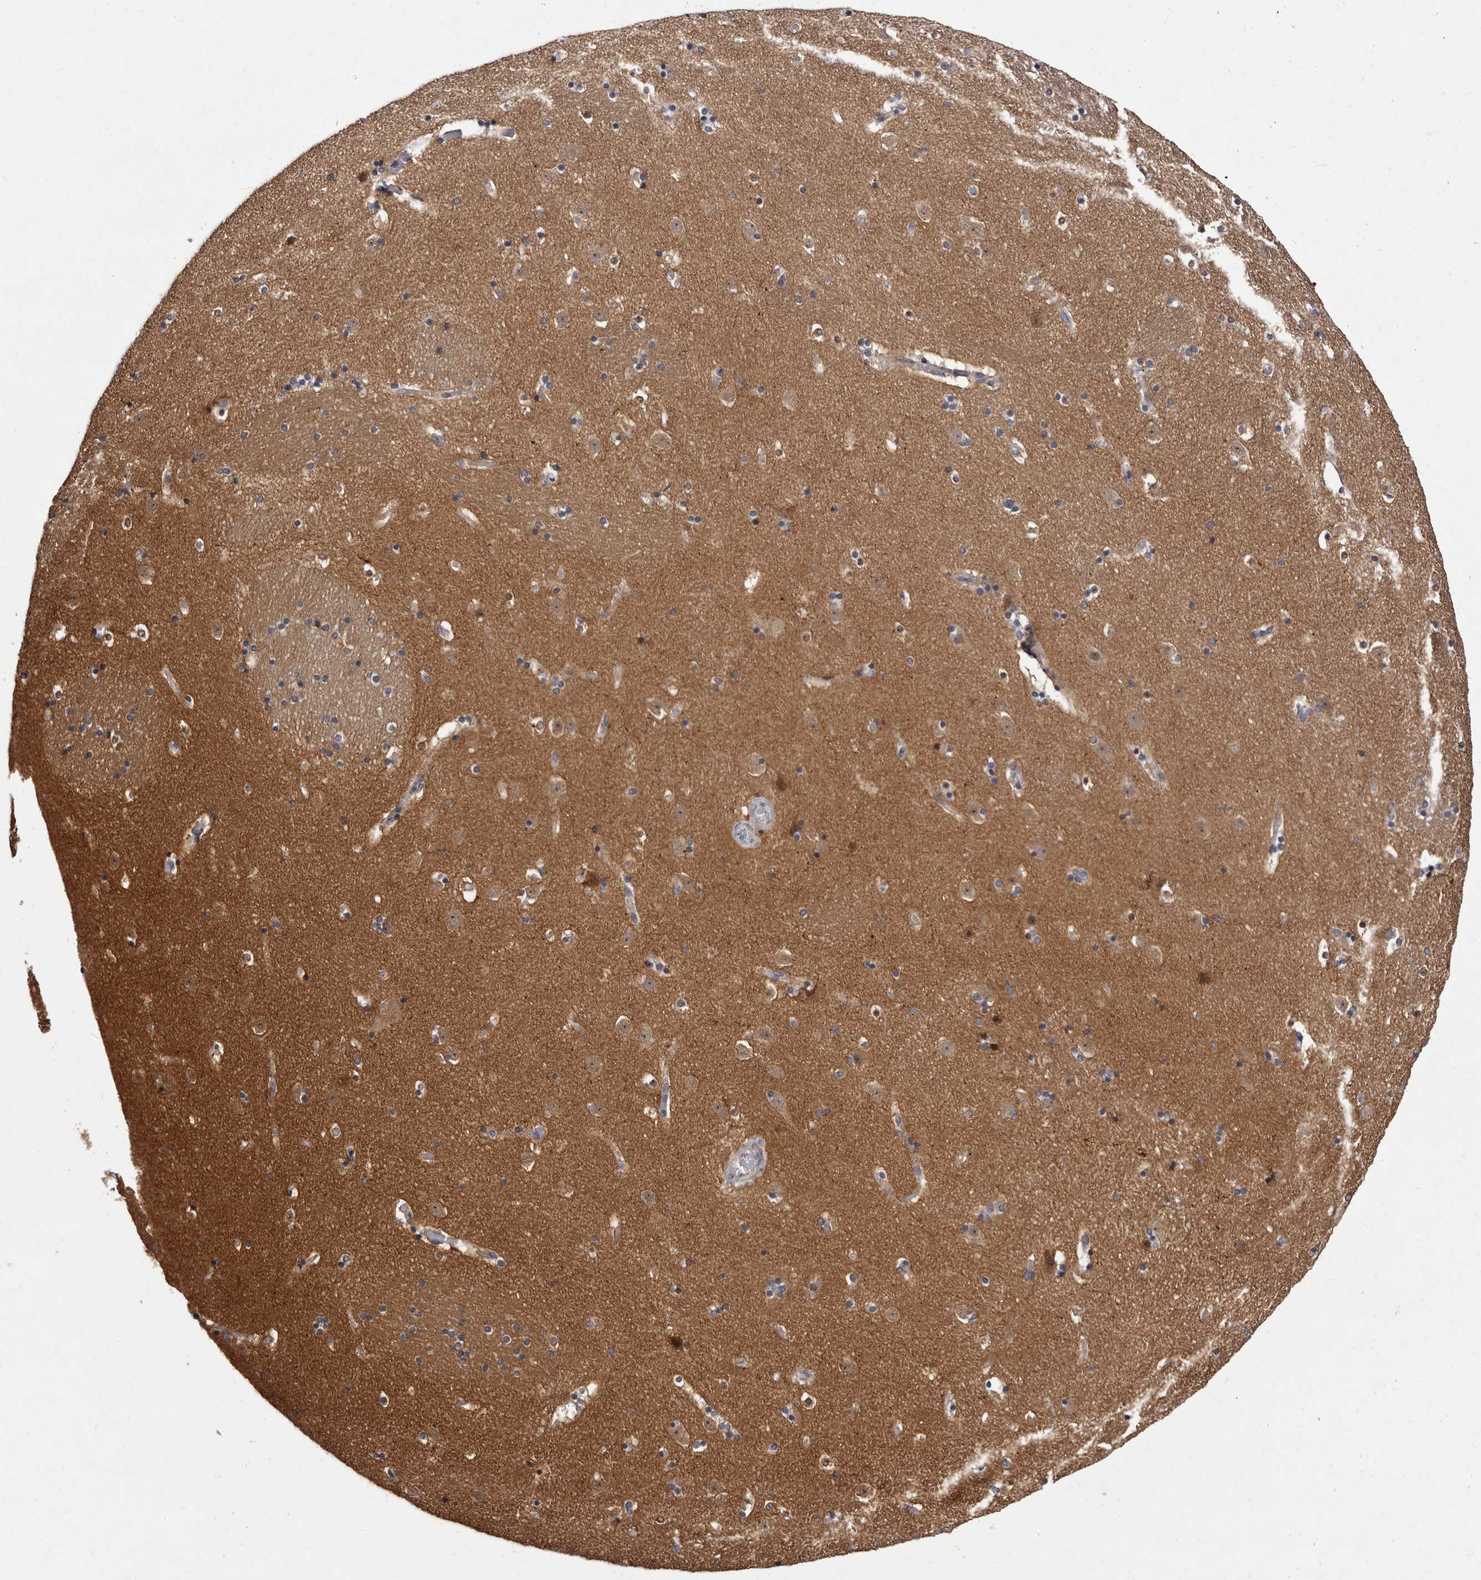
{"staining": {"intensity": "weak", "quantity": "<25%", "location": "cytoplasmic/membranous"}, "tissue": "caudate", "cell_type": "Glial cells", "image_type": "normal", "snomed": [{"axis": "morphology", "description": "Normal tissue, NOS"}, {"axis": "topography", "description": "Lateral ventricle wall"}], "caption": "Immunohistochemistry (IHC) histopathology image of unremarkable caudate: human caudate stained with DAB exhibits no significant protein positivity in glial cells.", "gene": "LANCL2", "patient": {"sex": "male", "age": 45}}